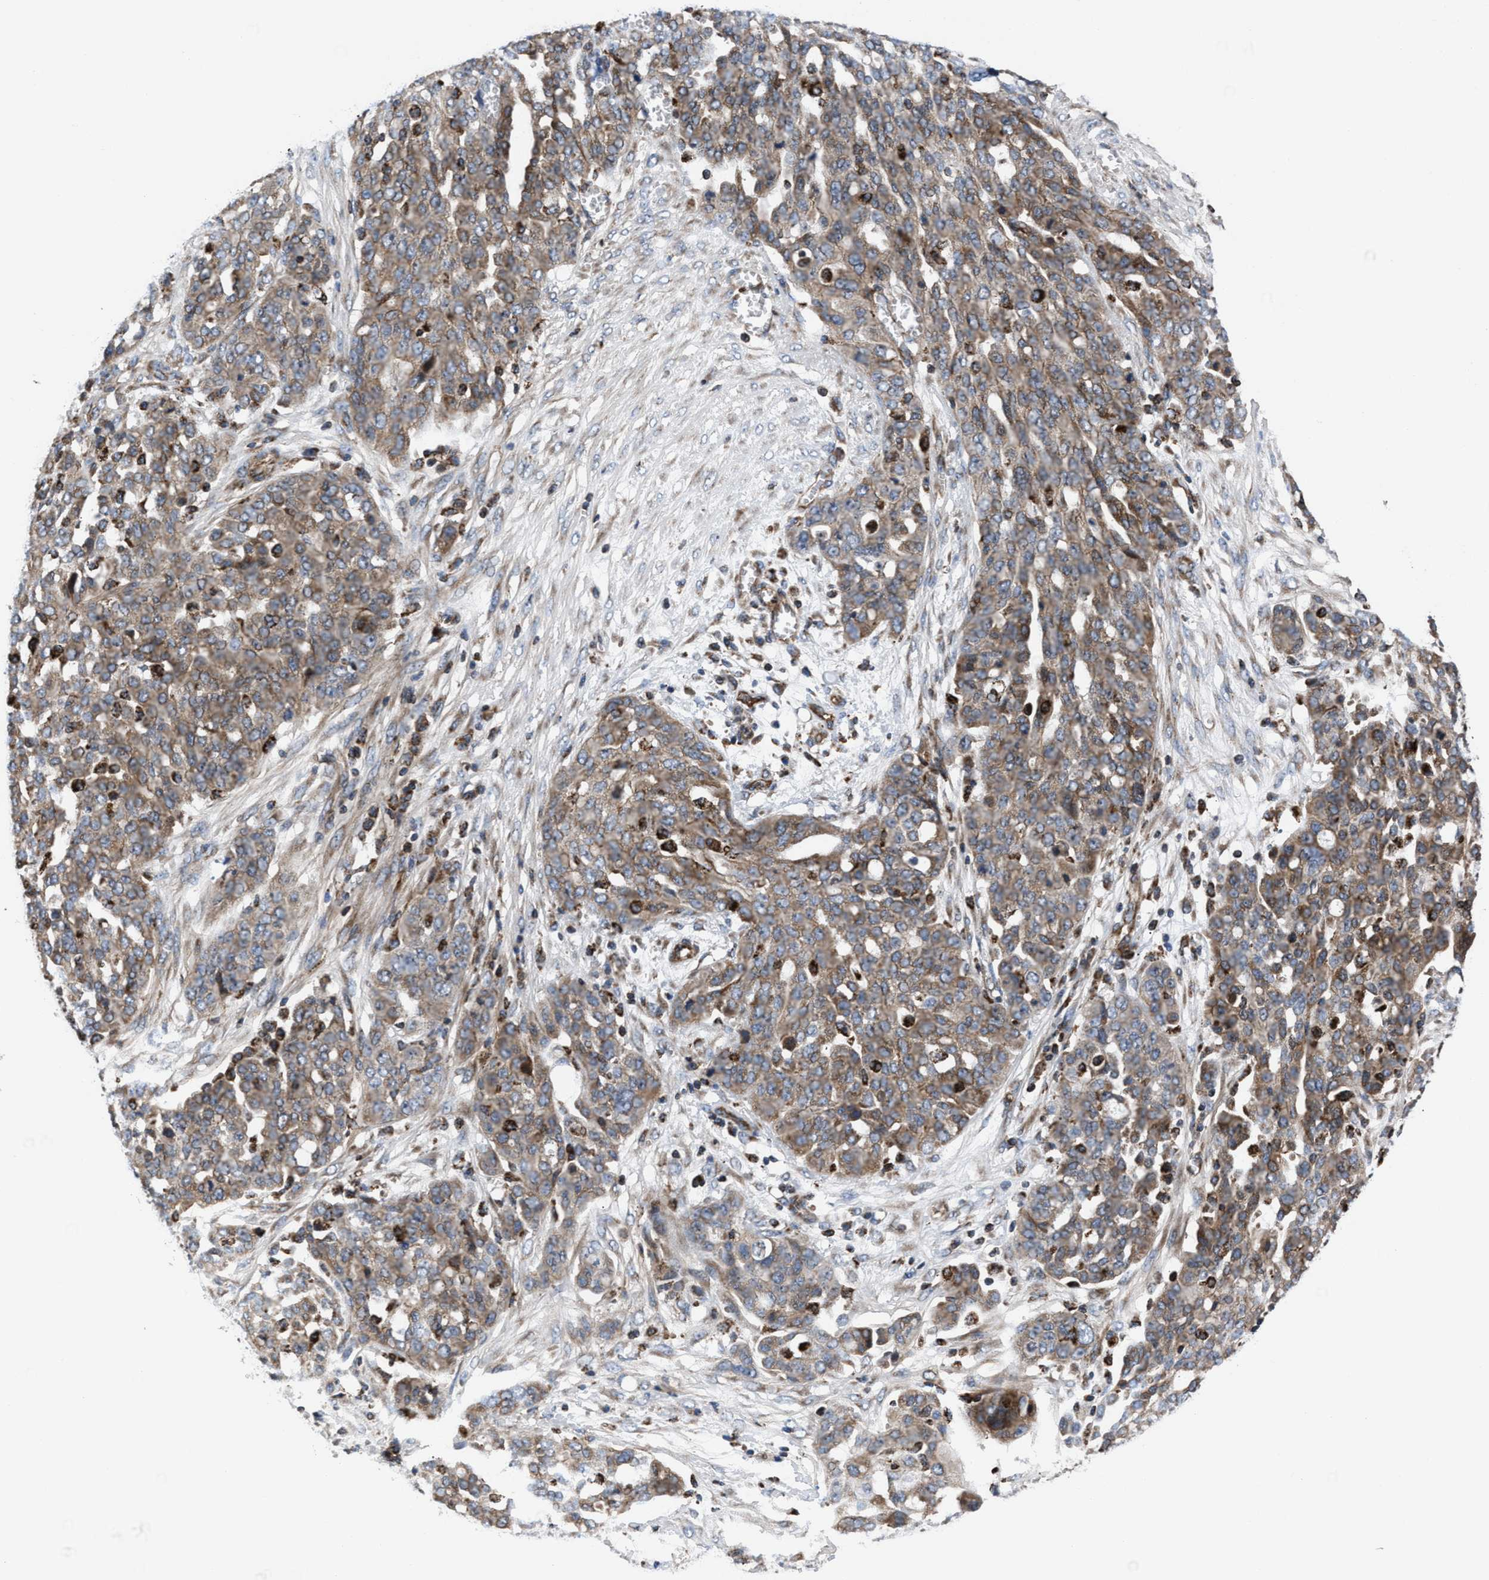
{"staining": {"intensity": "moderate", "quantity": ">75%", "location": "cytoplasmic/membranous"}, "tissue": "ovarian cancer", "cell_type": "Tumor cells", "image_type": "cancer", "snomed": [{"axis": "morphology", "description": "Cystadenocarcinoma, serous, NOS"}, {"axis": "topography", "description": "Soft tissue"}, {"axis": "topography", "description": "Ovary"}], "caption": "The immunohistochemical stain shows moderate cytoplasmic/membranous expression in tumor cells of ovarian cancer (serous cystadenocarcinoma) tissue.", "gene": "PRR15L", "patient": {"sex": "female", "age": 57}}